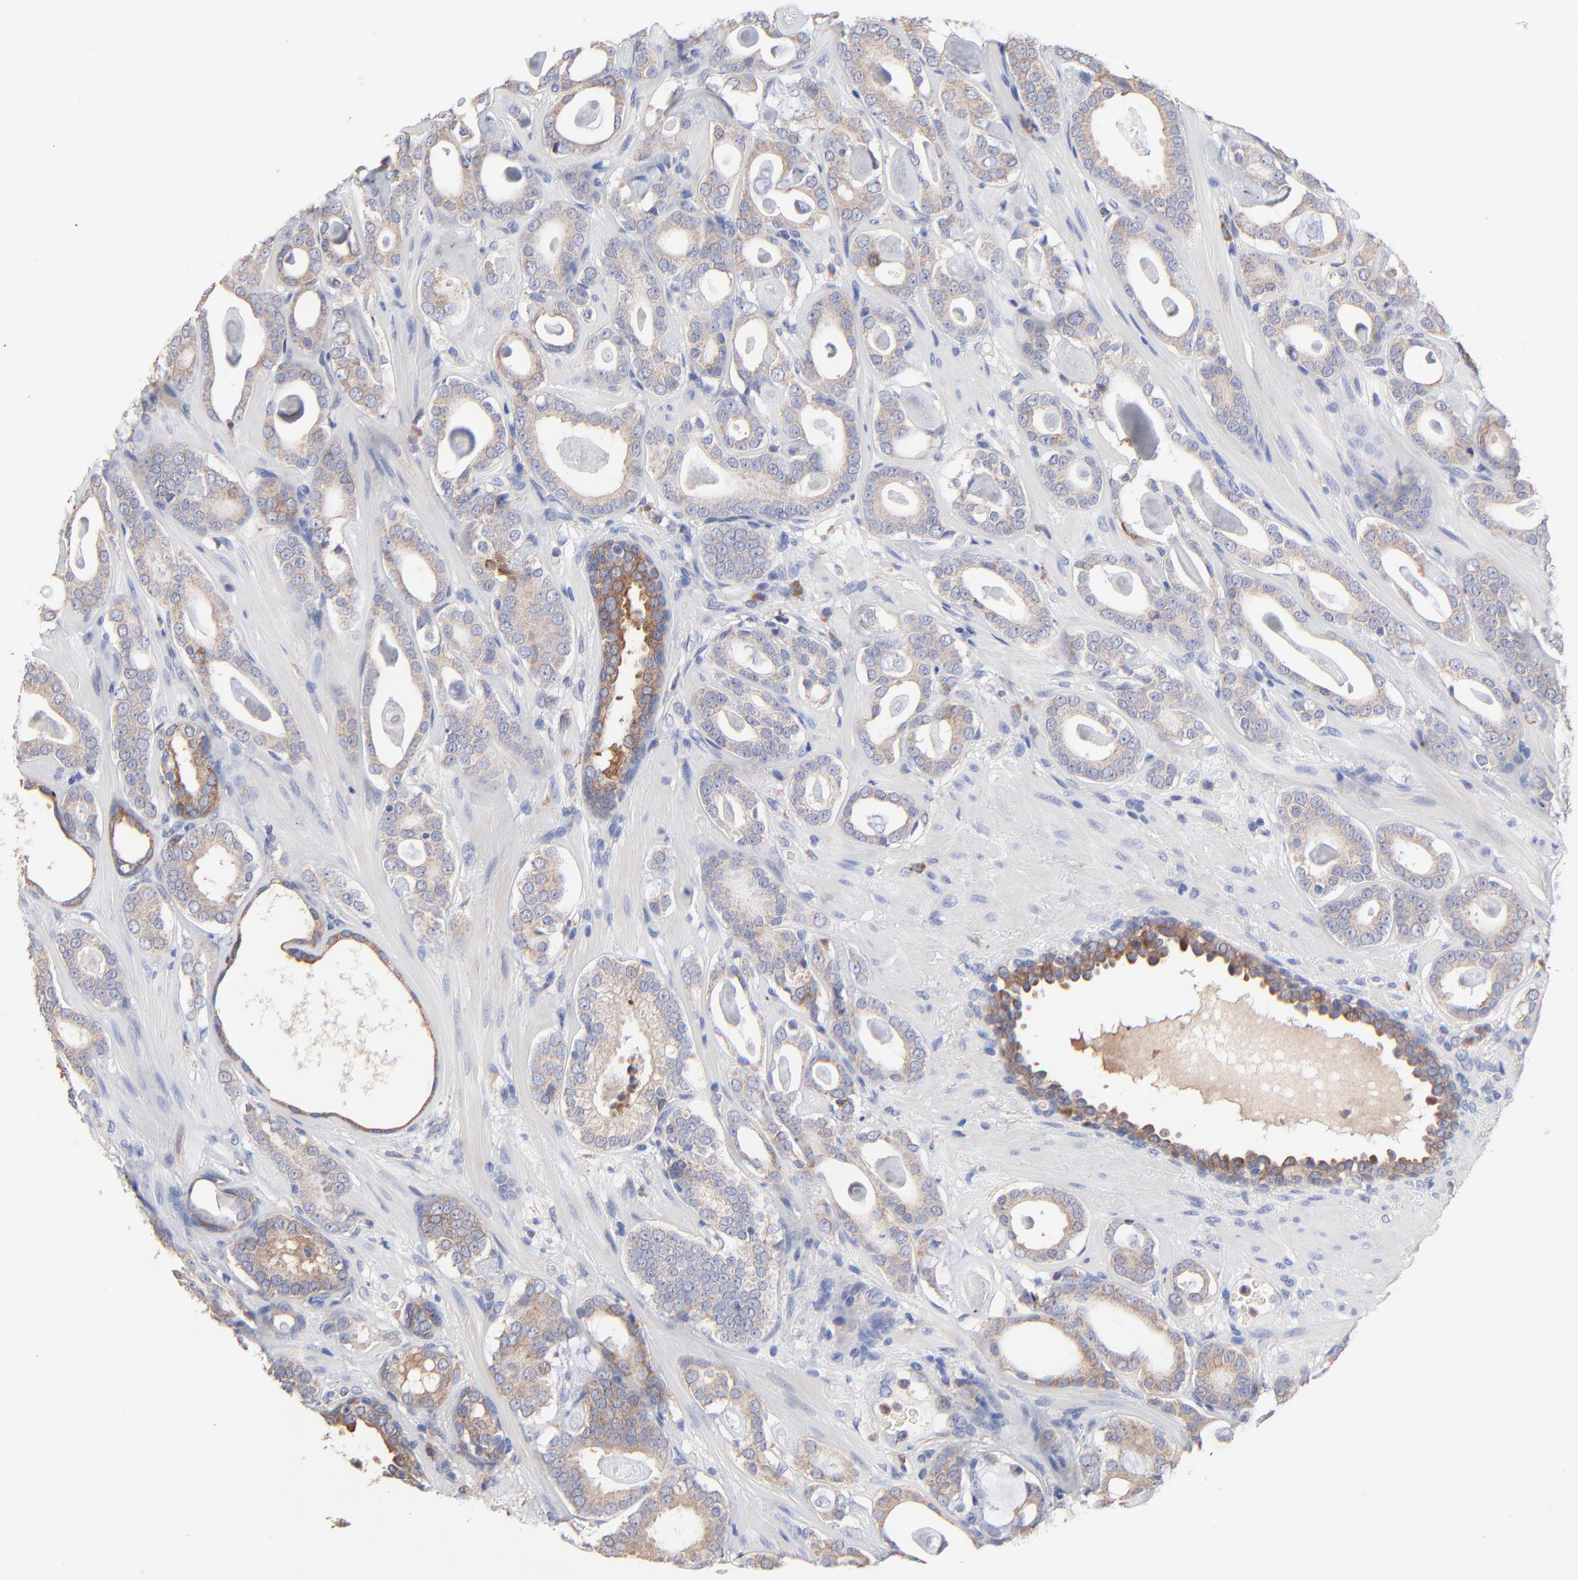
{"staining": {"intensity": "weak", "quantity": ">75%", "location": "cytoplasmic/membranous"}, "tissue": "prostate cancer", "cell_type": "Tumor cells", "image_type": "cancer", "snomed": [{"axis": "morphology", "description": "Adenocarcinoma, Low grade"}, {"axis": "topography", "description": "Prostate"}], "caption": "Weak cytoplasmic/membranous positivity is appreciated in approximately >75% of tumor cells in prostate cancer.", "gene": "PPFIBP2", "patient": {"sex": "male", "age": 57}}